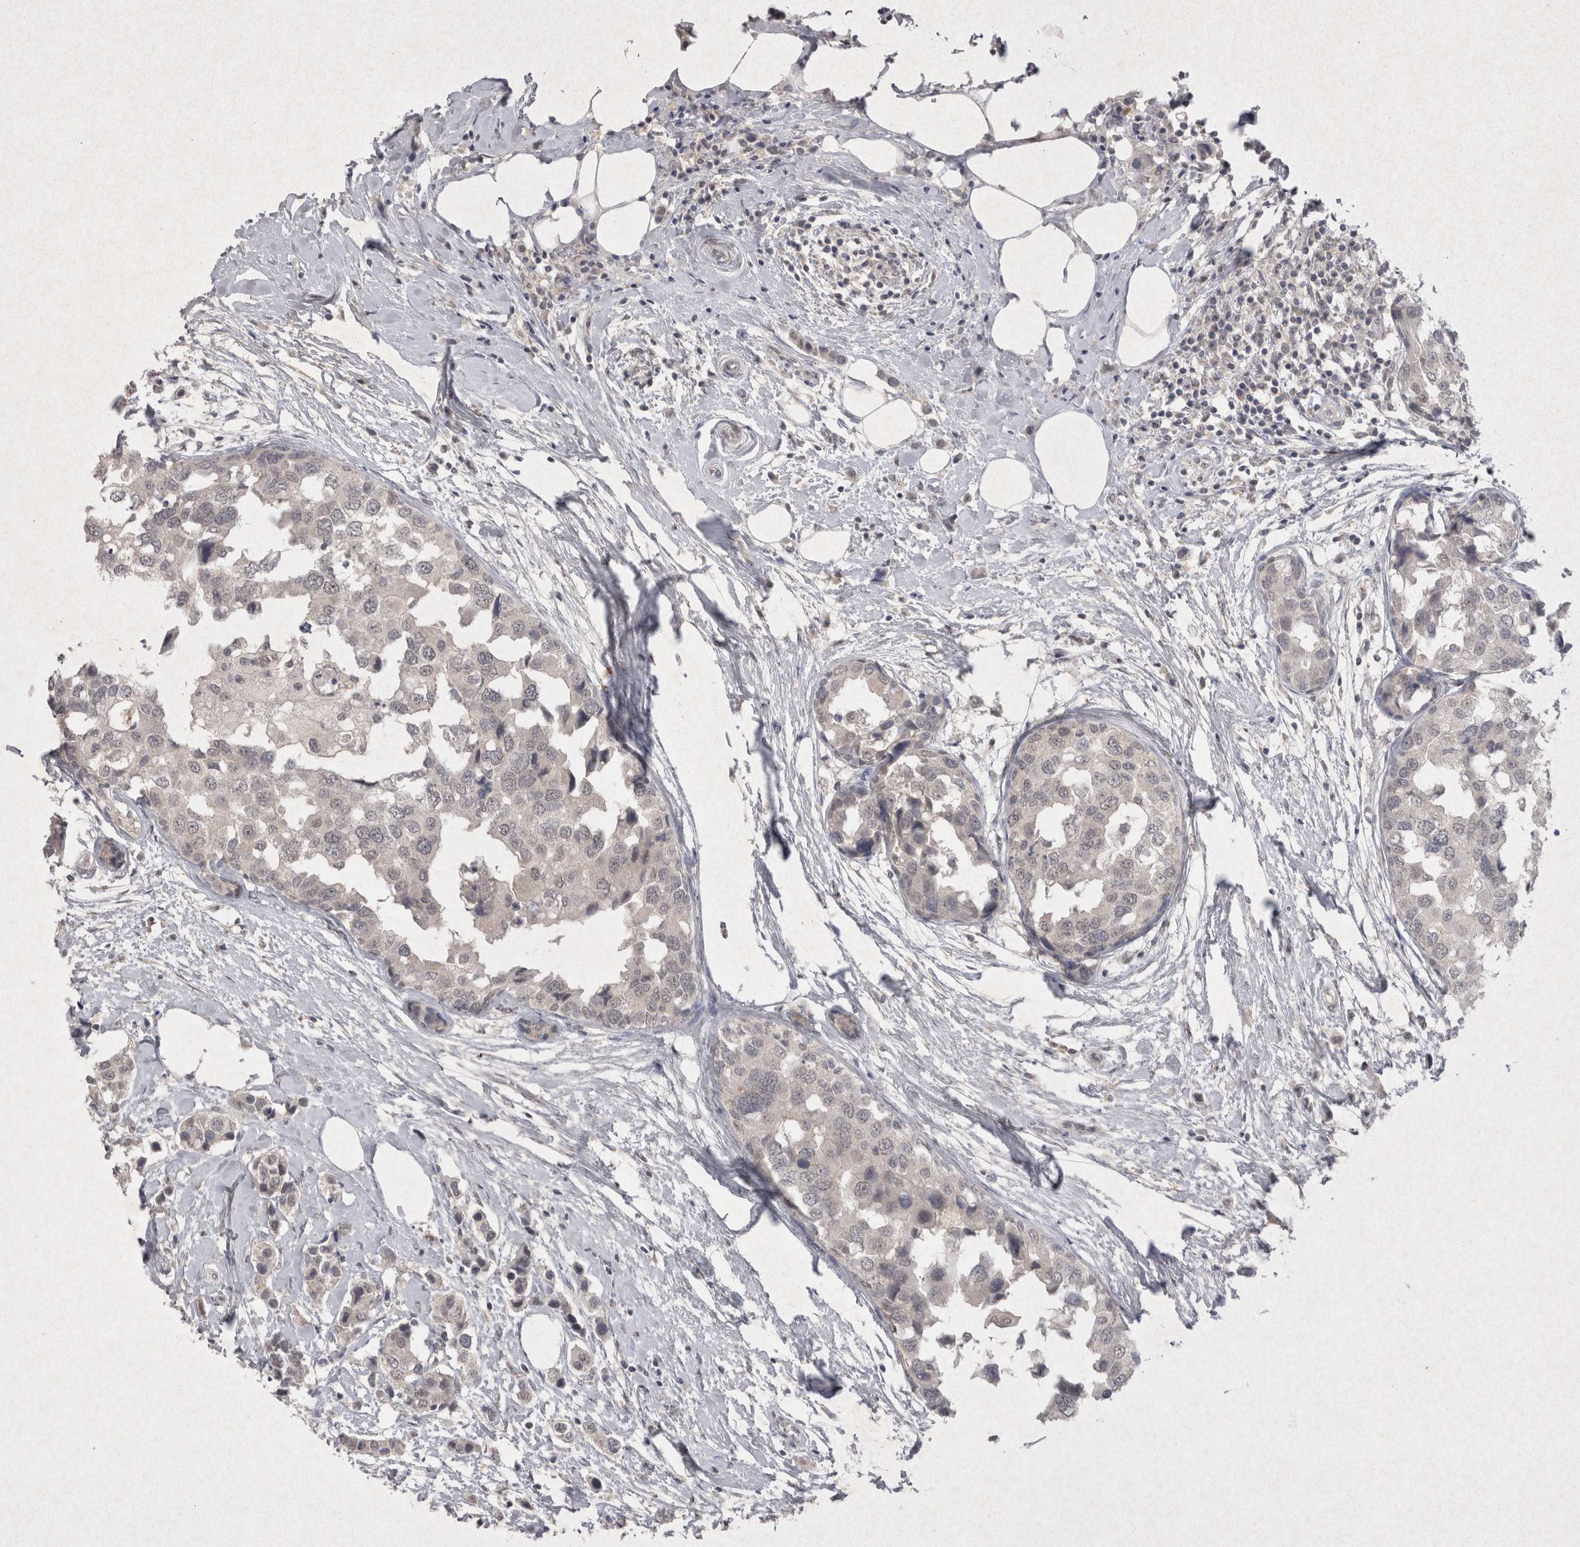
{"staining": {"intensity": "negative", "quantity": "none", "location": "none"}, "tissue": "breast cancer", "cell_type": "Tumor cells", "image_type": "cancer", "snomed": [{"axis": "morphology", "description": "Normal tissue, NOS"}, {"axis": "morphology", "description": "Duct carcinoma"}, {"axis": "topography", "description": "Breast"}], "caption": "Tumor cells show no significant positivity in breast cancer.", "gene": "LYVE1", "patient": {"sex": "female", "age": 50}}